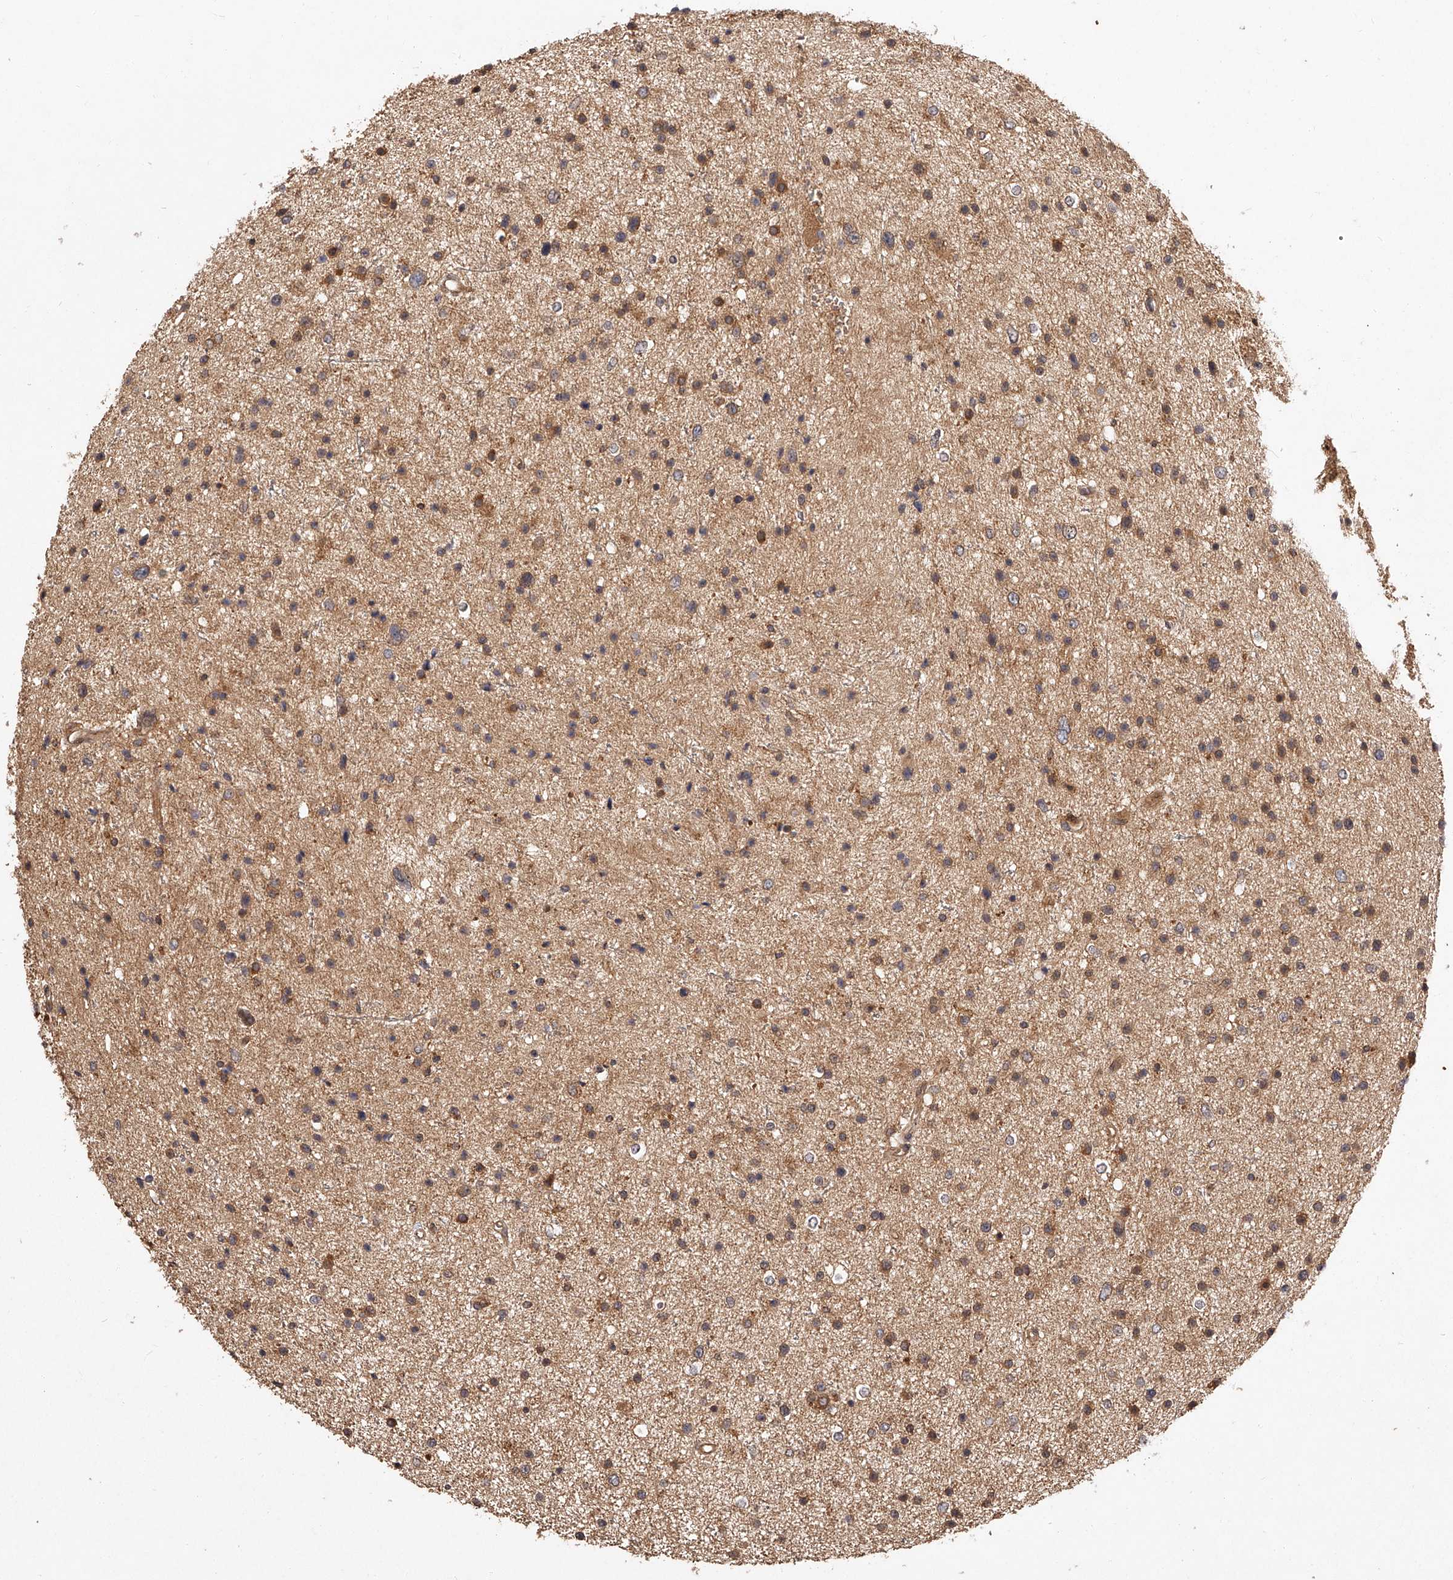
{"staining": {"intensity": "moderate", "quantity": ">75%", "location": "cytoplasmic/membranous"}, "tissue": "glioma", "cell_type": "Tumor cells", "image_type": "cancer", "snomed": [{"axis": "morphology", "description": "Glioma, malignant, Low grade"}, {"axis": "topography", "description": "Brain"}], "caption": "The photomicrograph exhibits immunohistochemical staining of low-grade glioma (malignant). There is moderate cytoplasmic/membranous positivity is identified in approximately >75% of tumor cells. The staining was performed using DAB (3,3'-diaminobenzidine) to visualize the protein expression in brown, while the nuclei were stained in blue with hematoxylin (Magnification: 20x).", "gene": "CRYZL1", "patient": {"sex": "female", "age": 37}}